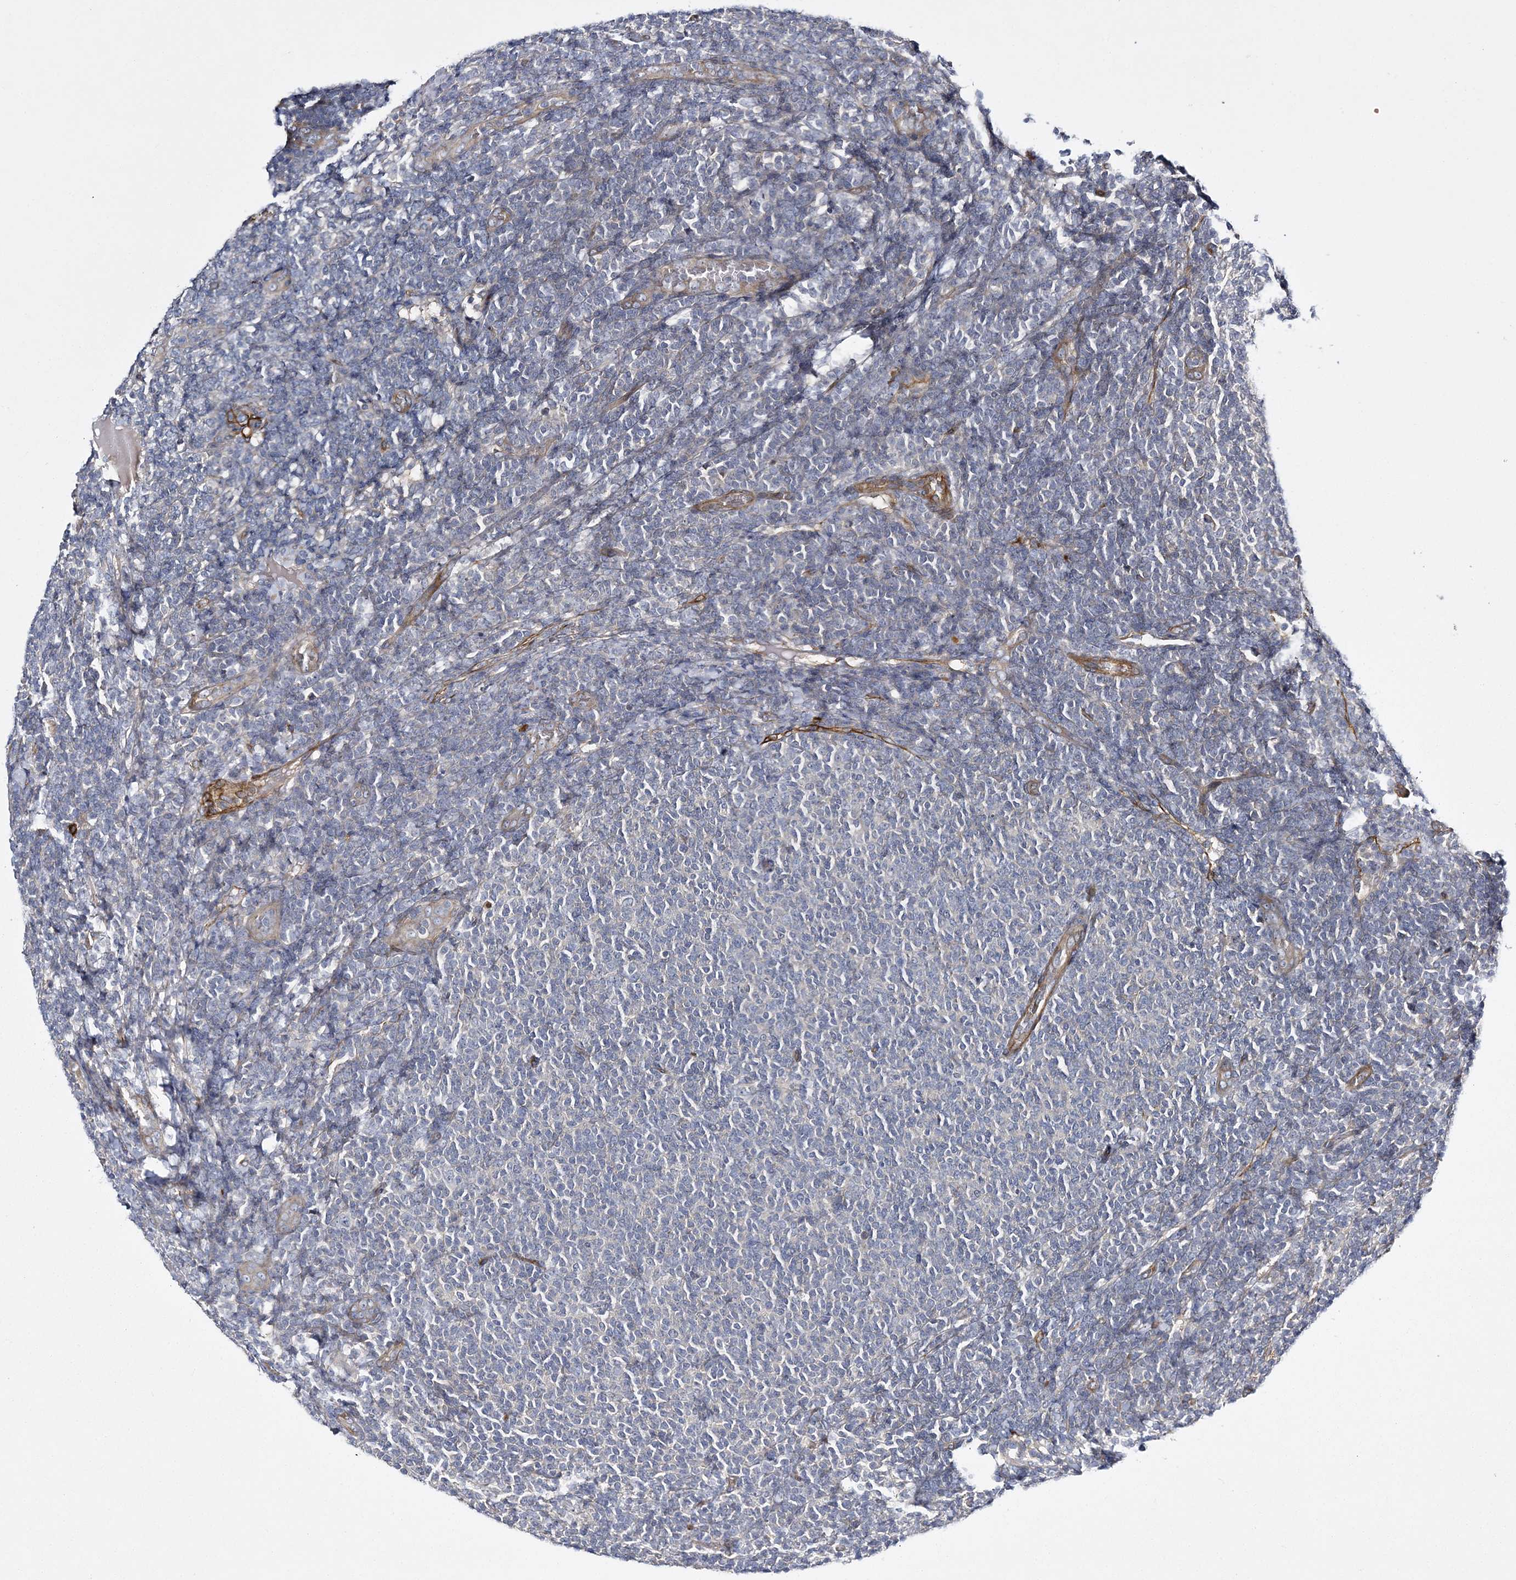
{"staining": {"intensity": "negative", "quantity": "none", "location": "none"}, "tissue": "lymphoma", "cell_type": "Tumor cells", "image_type": "cancer", "snomed": [{"axis": "morphology", "description": "Malignant lymphoma, non-Hodgkin's type, Low grade"}, {"axis": "topography", "description": "Lymph node"}], "caption": "Photomicrograph shows no protein positivity in tumor cells of lymphoma tissue.", "gene": "CALN1", "patient": {"sex": "male", "age": 66}}